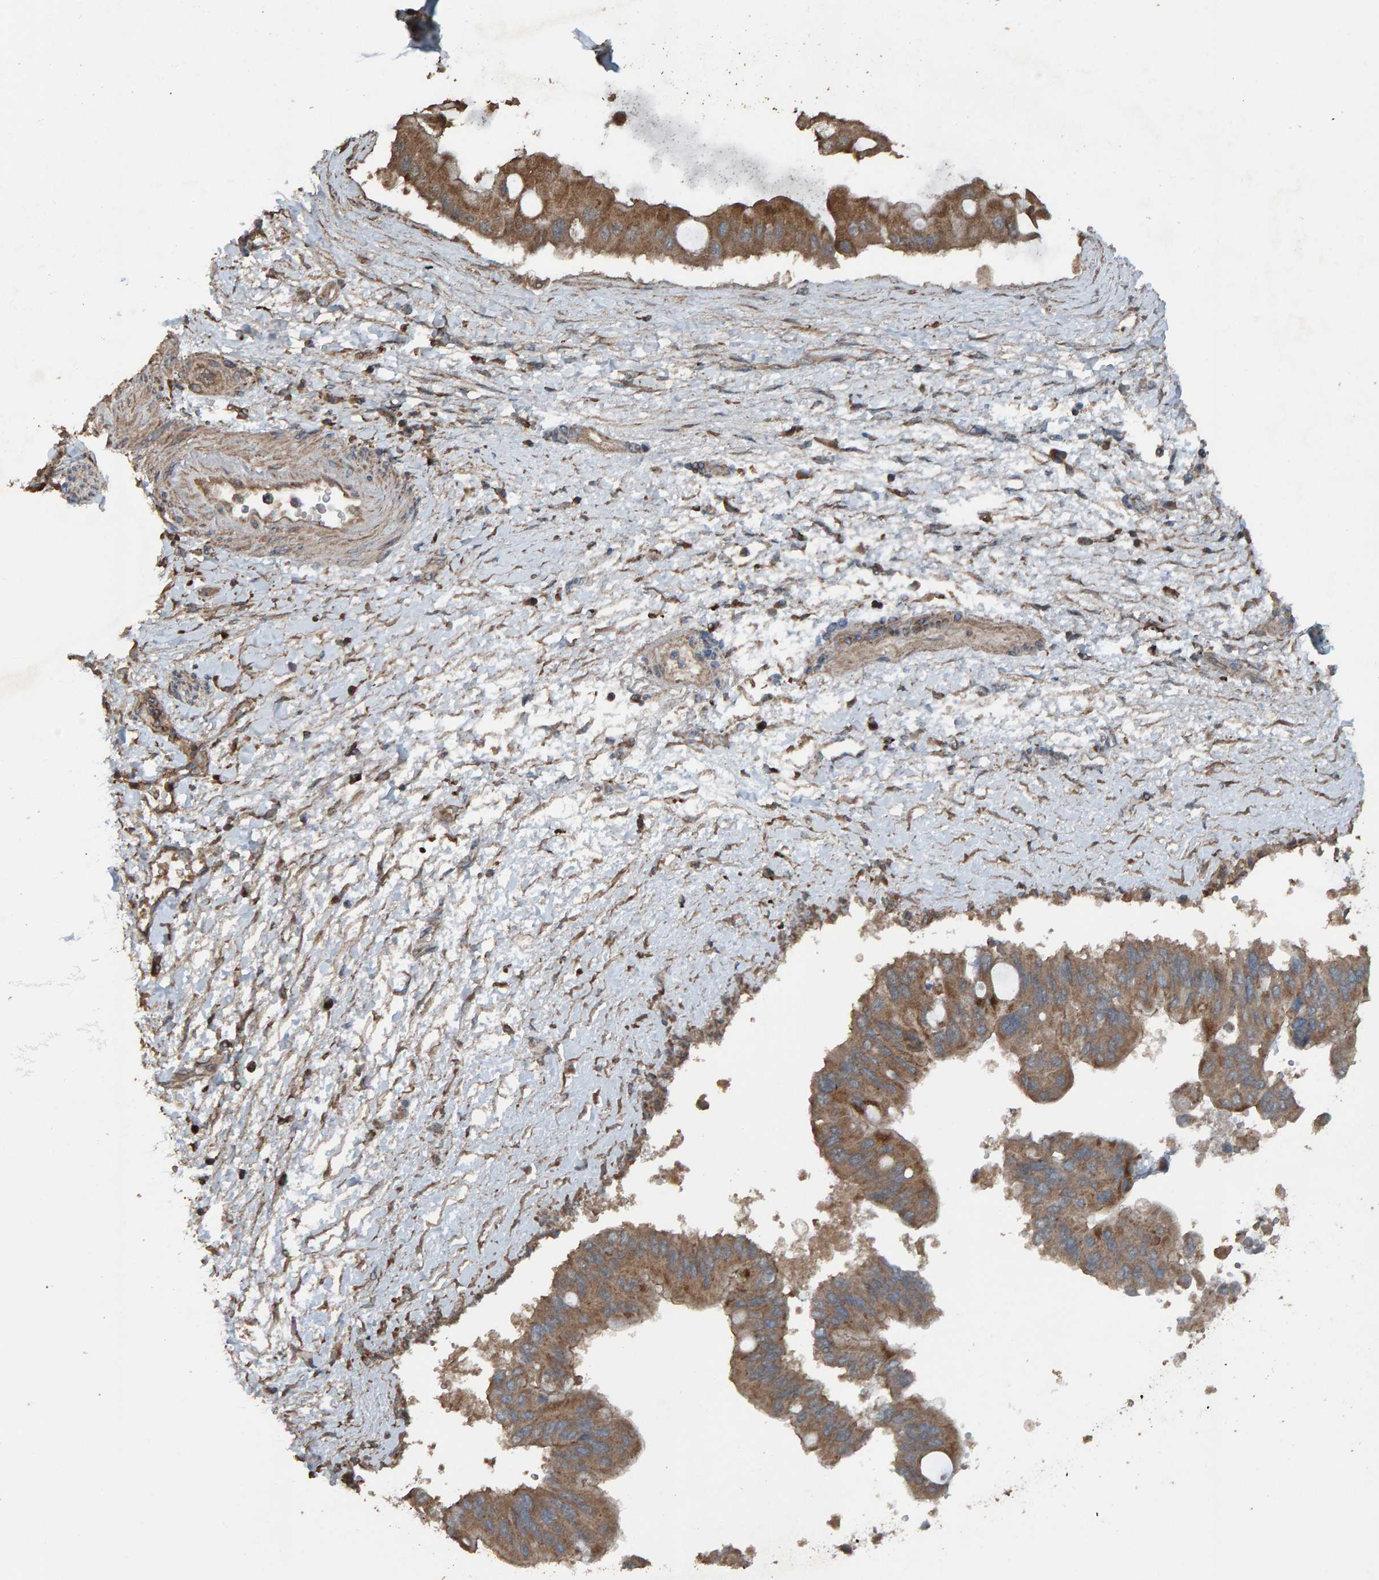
{"staining": {"intensity": "moderate", "quantity": ">75%", "location": "cytoplasmic/membranous"}, "tissue": "liver cancer", "cell_type": "Tumor cells", "image_type": "cancer", "snomed": [{"axis": "morphology", "description": "Cholangiocarcinoma"}, {"axis": "topography", "description": "Liver"}], "caption": "This histopathology image exhibits IHC staining of cholangiocarcinoma (liver), with medium moderate cytoplasmic/membranous positivity in about >75% of tumor cells.", "gene": "DUS1L", "patient": {"sex": "male", "age": 50}}